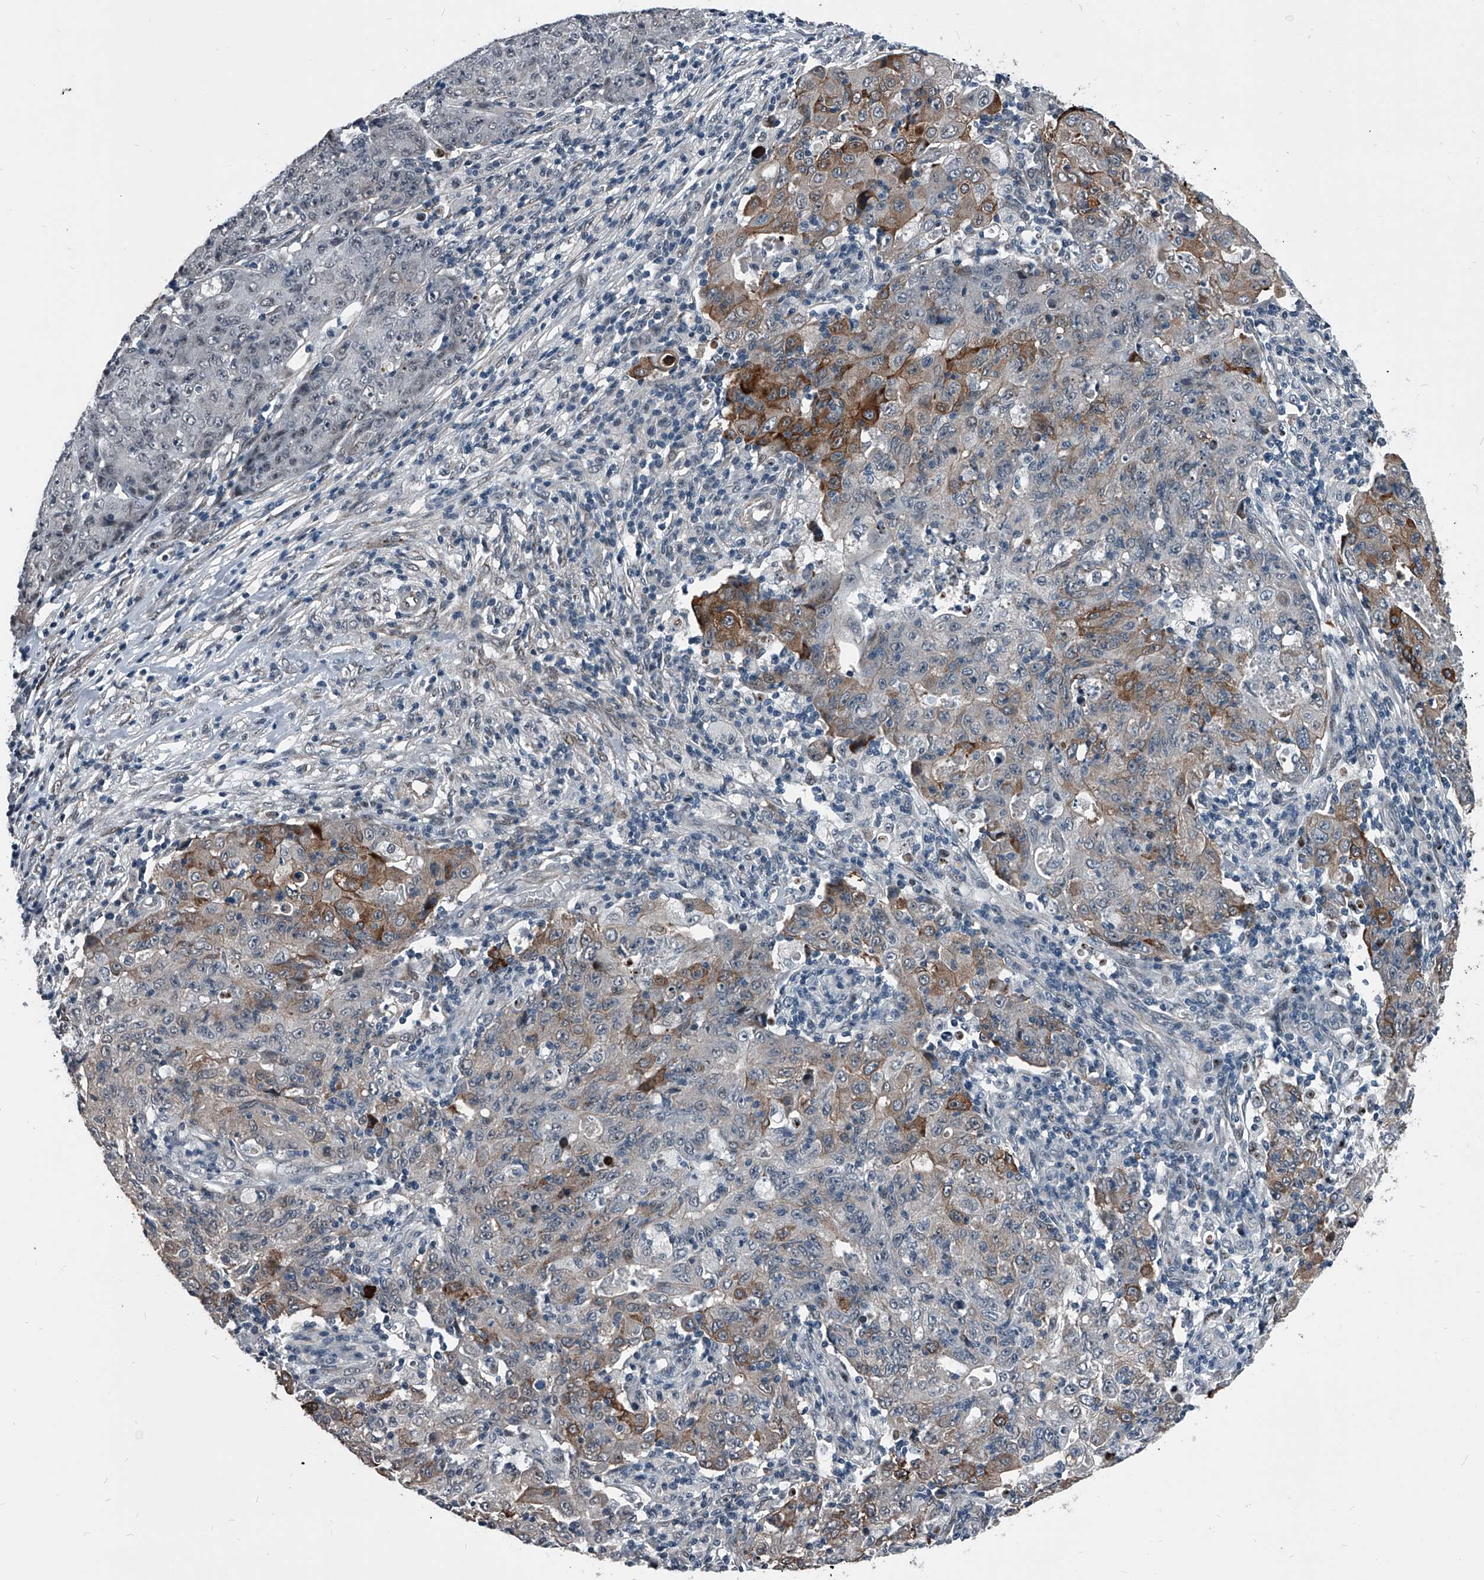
{"staining": {"intensity": "moderate", "quantity": "<25%", "location": "cytoplasmic/membranous"}, "tissue": "ovarian cancer", "cell_type": "Tumor cells", "image_type": "cancer", "snomed": [{"axis": "morphology", "description": "Carcinoma, endometroid"}, {"axis": "topography", "description": "Ovary"}], "caption": "Immunohistochemistry (DAB (3,3'-diaminobenzidine)) staining of human ovarian endometroid carcinoma reveals moderate cytoplasmic/membranous protein staining in approximately <25% of tumor cells.", "gene": "MEN1", "patient": {"sex": "female", "age": 42}}